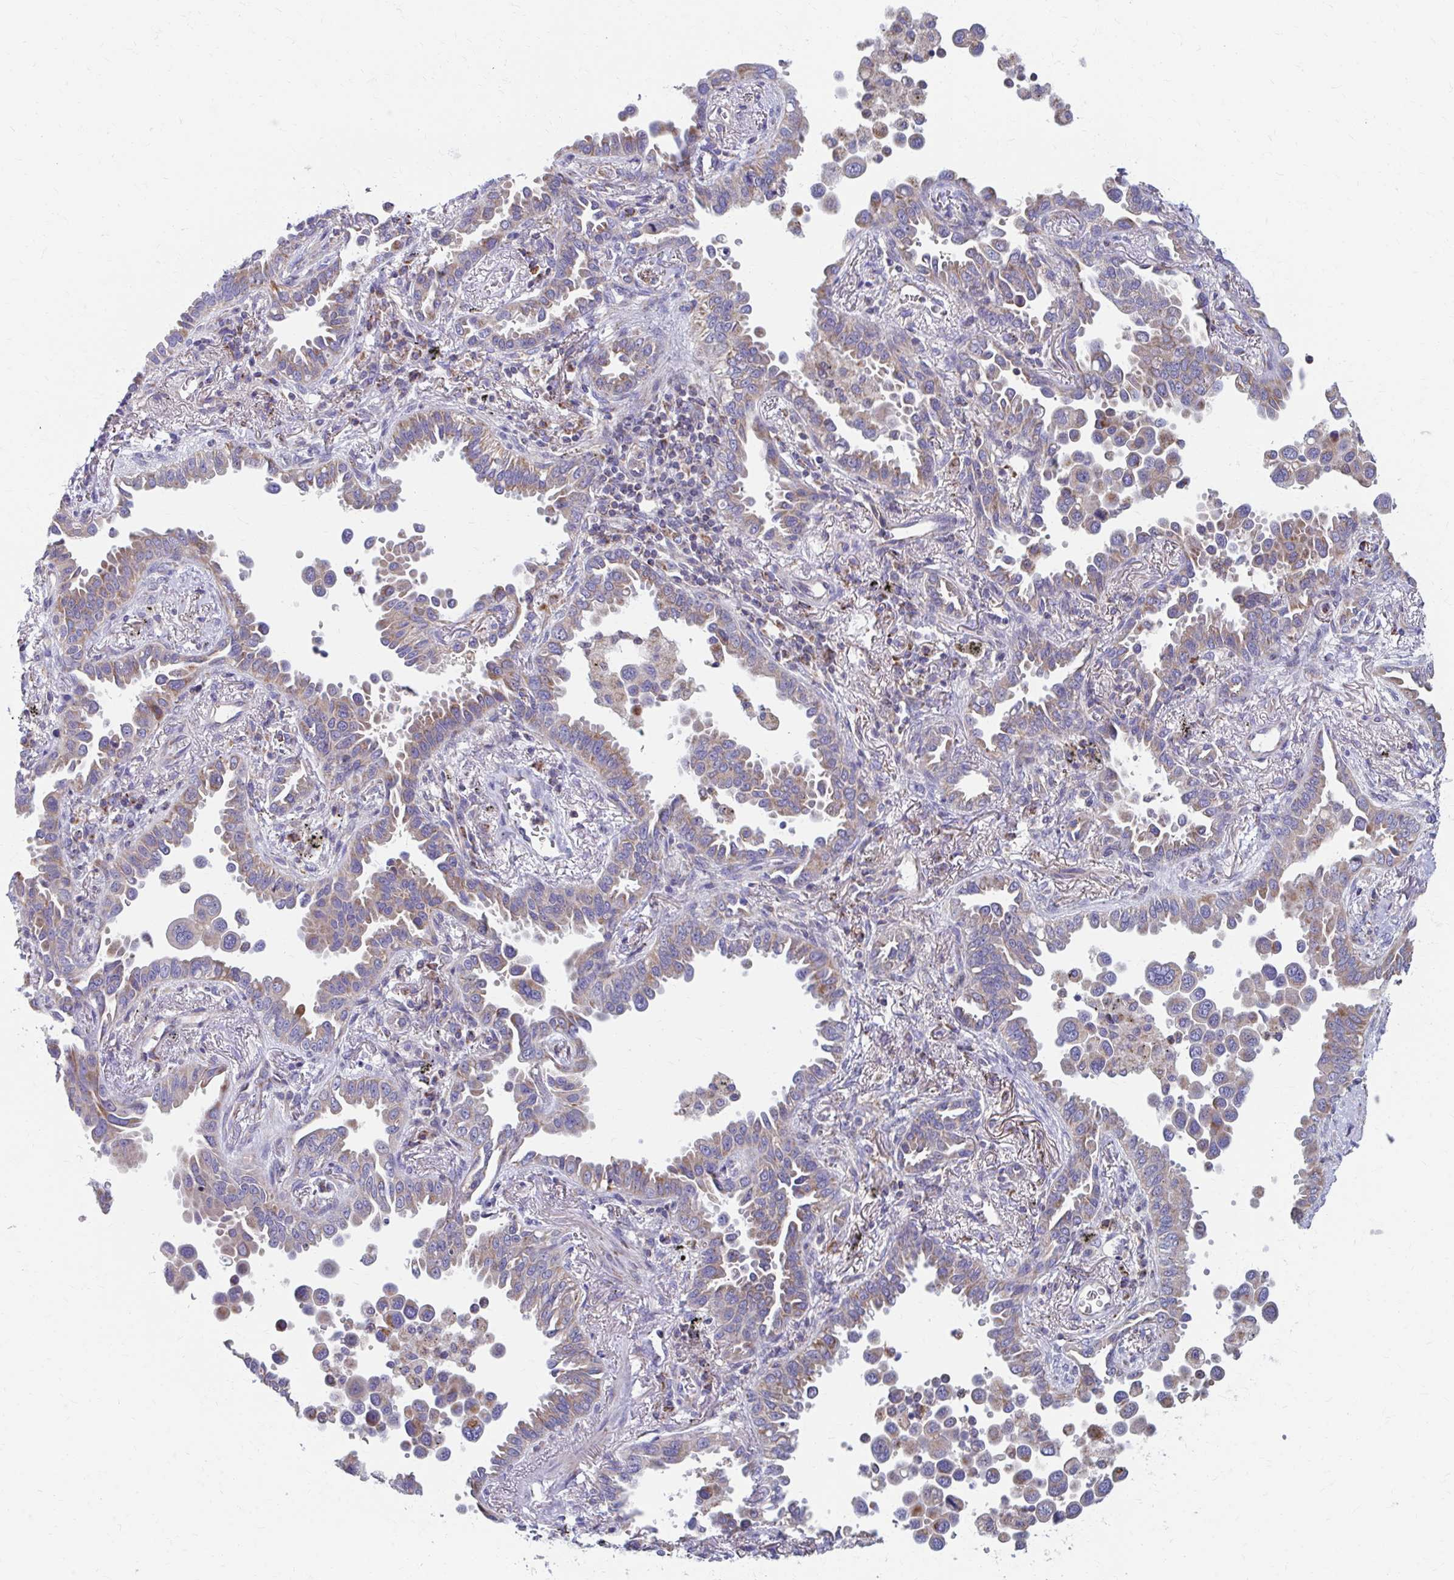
{"staining": {"intensity": "moderate", "quantity": "25%-75%", "location": "cytoplasmic/membranous"}, "tissue": "lung cancer", "cell_type": "Tumor cells", "image_type": "cancer", "snomed": [{"axis": "morphology", "description": "Adenocarcinoma, NOS"}, {"axis": "topography", "description": "Lung"}], "caption": "IHC micrograph of lung adenocarcinoma stained for a protein (brown), which displays medium levels of moderate cytoplasmic/membranous expression in about 25%-75% of tumor cells.", "gene": "RCC1L", "patient": {"sex": "male", "age": 67}}